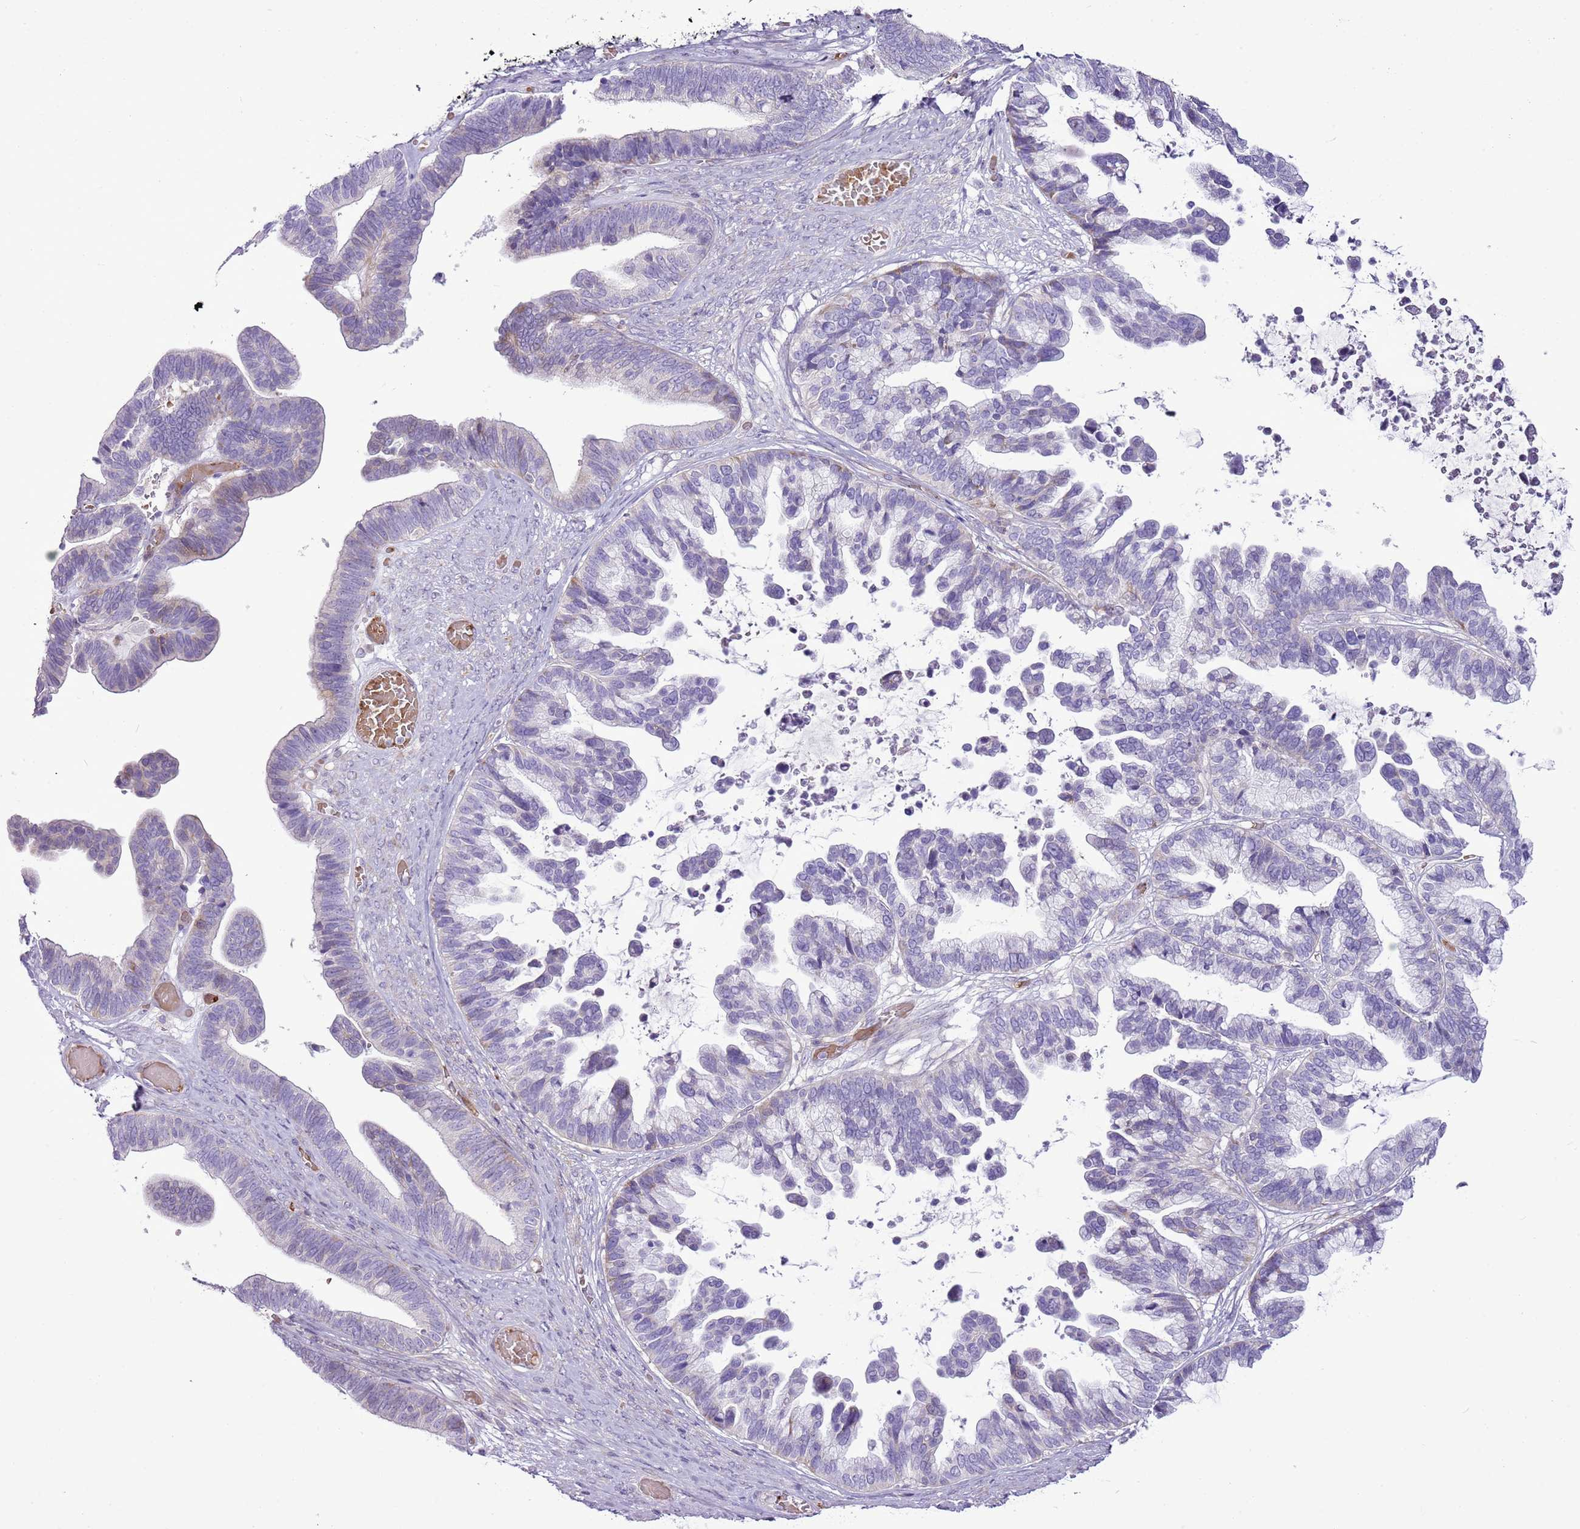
{"staining": {"intensity": "negative", "quantity": "none", "location": "none"}, "tissue": "ovarian cancer", "cell_type": "Tumor cells", "image_type": "cancer", "snomed": [{"axis": "morphology", "description": "Cystadenocarcinoma, serous, NOS"}, {"axis": "topography", "description": "Ovary"}], "caption": "There is no significant positivity in tumor cells of ovarian serous cystadenocarcinoma.", "gene": "CHAC2", "patient": {"sex": "female", "age": 56}}